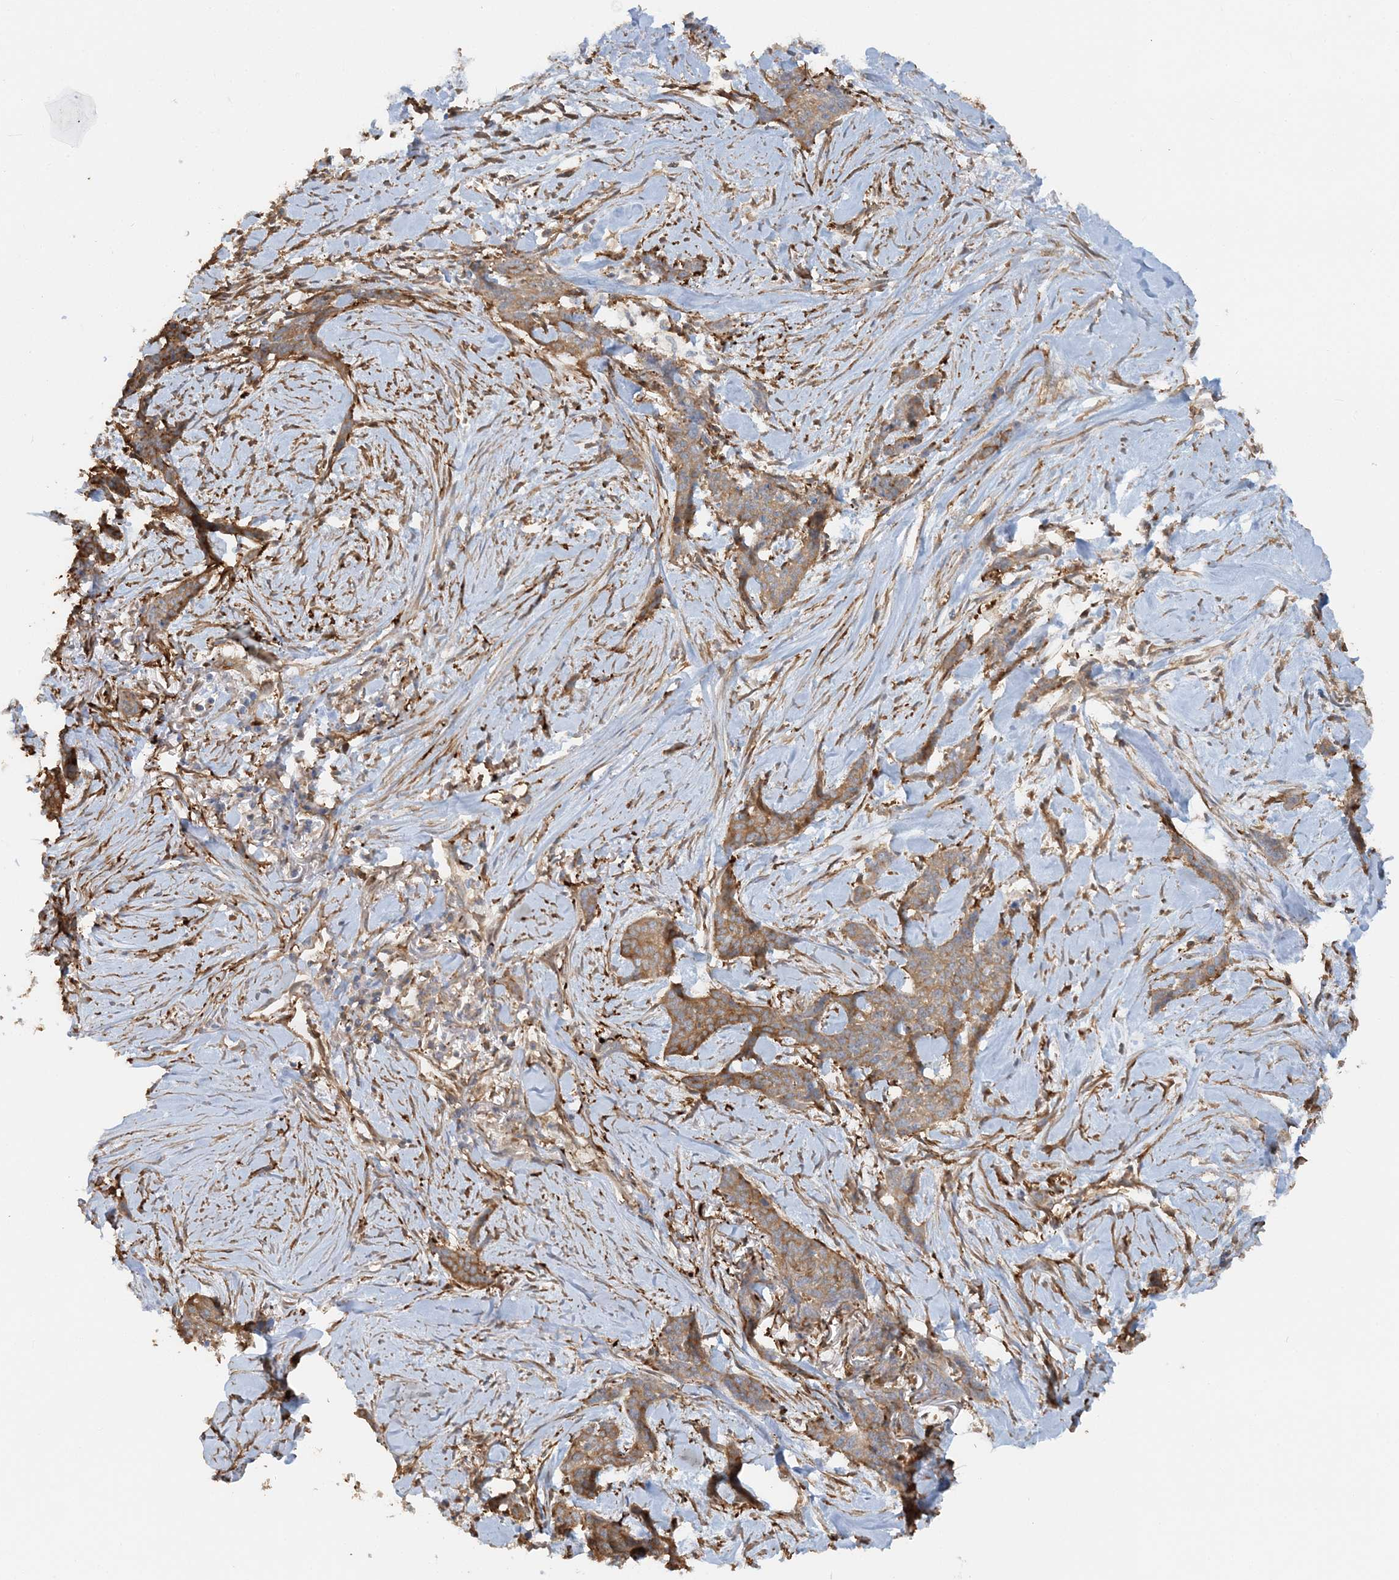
{"staining": {"intensity": "moderate", "quantity": ">75%", "location": "cytoplasmic/membranous"}, "tissue": "skin cancer", "cell_type": "Tumor cells", "image_type": "cancer", "snomed": [{"axis": "morphology", "description": "Basal cell carcinoma"}, {"axis": "topography", "description": "Skin"}], "caption": "Immunohistochemical staining of human skin cancer (basal cell carcinoma) reveals medium levels of moderate cytoplasmic/membranous staining in about >75% of tumor cells. (IHC, brightfield microscopy, high magnification).", "gene": "DSTN", "patient": {"sex": "female", "age": 64}}